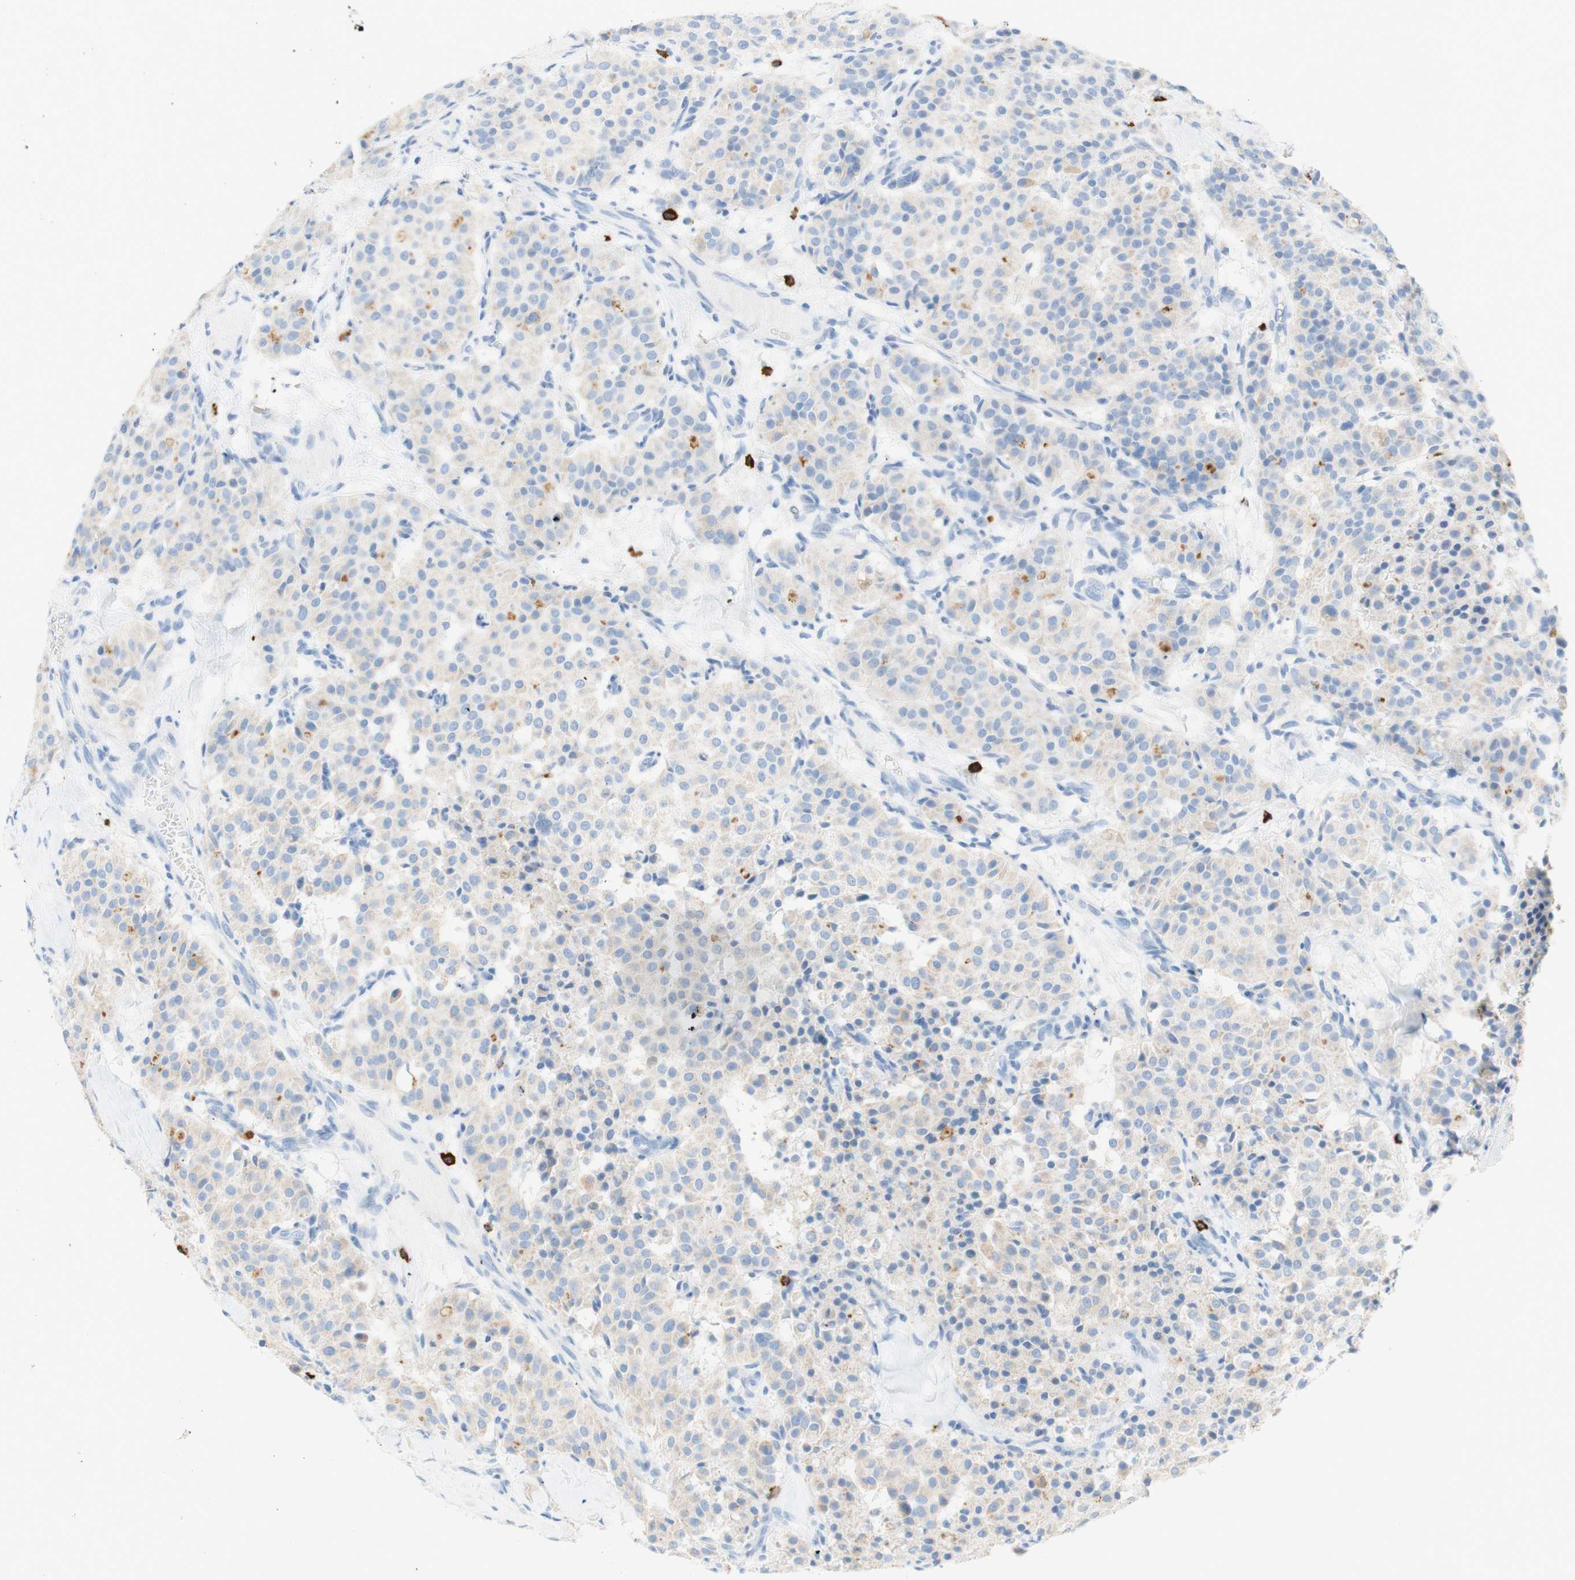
{"staining": {"intensity": "weak", "quantity": "<25%", "location": "cytoplasmic/membranous"}, "tissue": "carcinoid", "cell_type": "Tumor cells", "image_type": "cancer", "snomed": [{"axis": "morphology", "description": "Carcinoid, malignant, NOS"}, {"axis": "topography", "description": "Lung"}], "caption": "Tumor cells show no significant protein staining in malignant carcinoid.", "gene": "CEACAM1", "patient": {"sex": "male", "age": 30}}